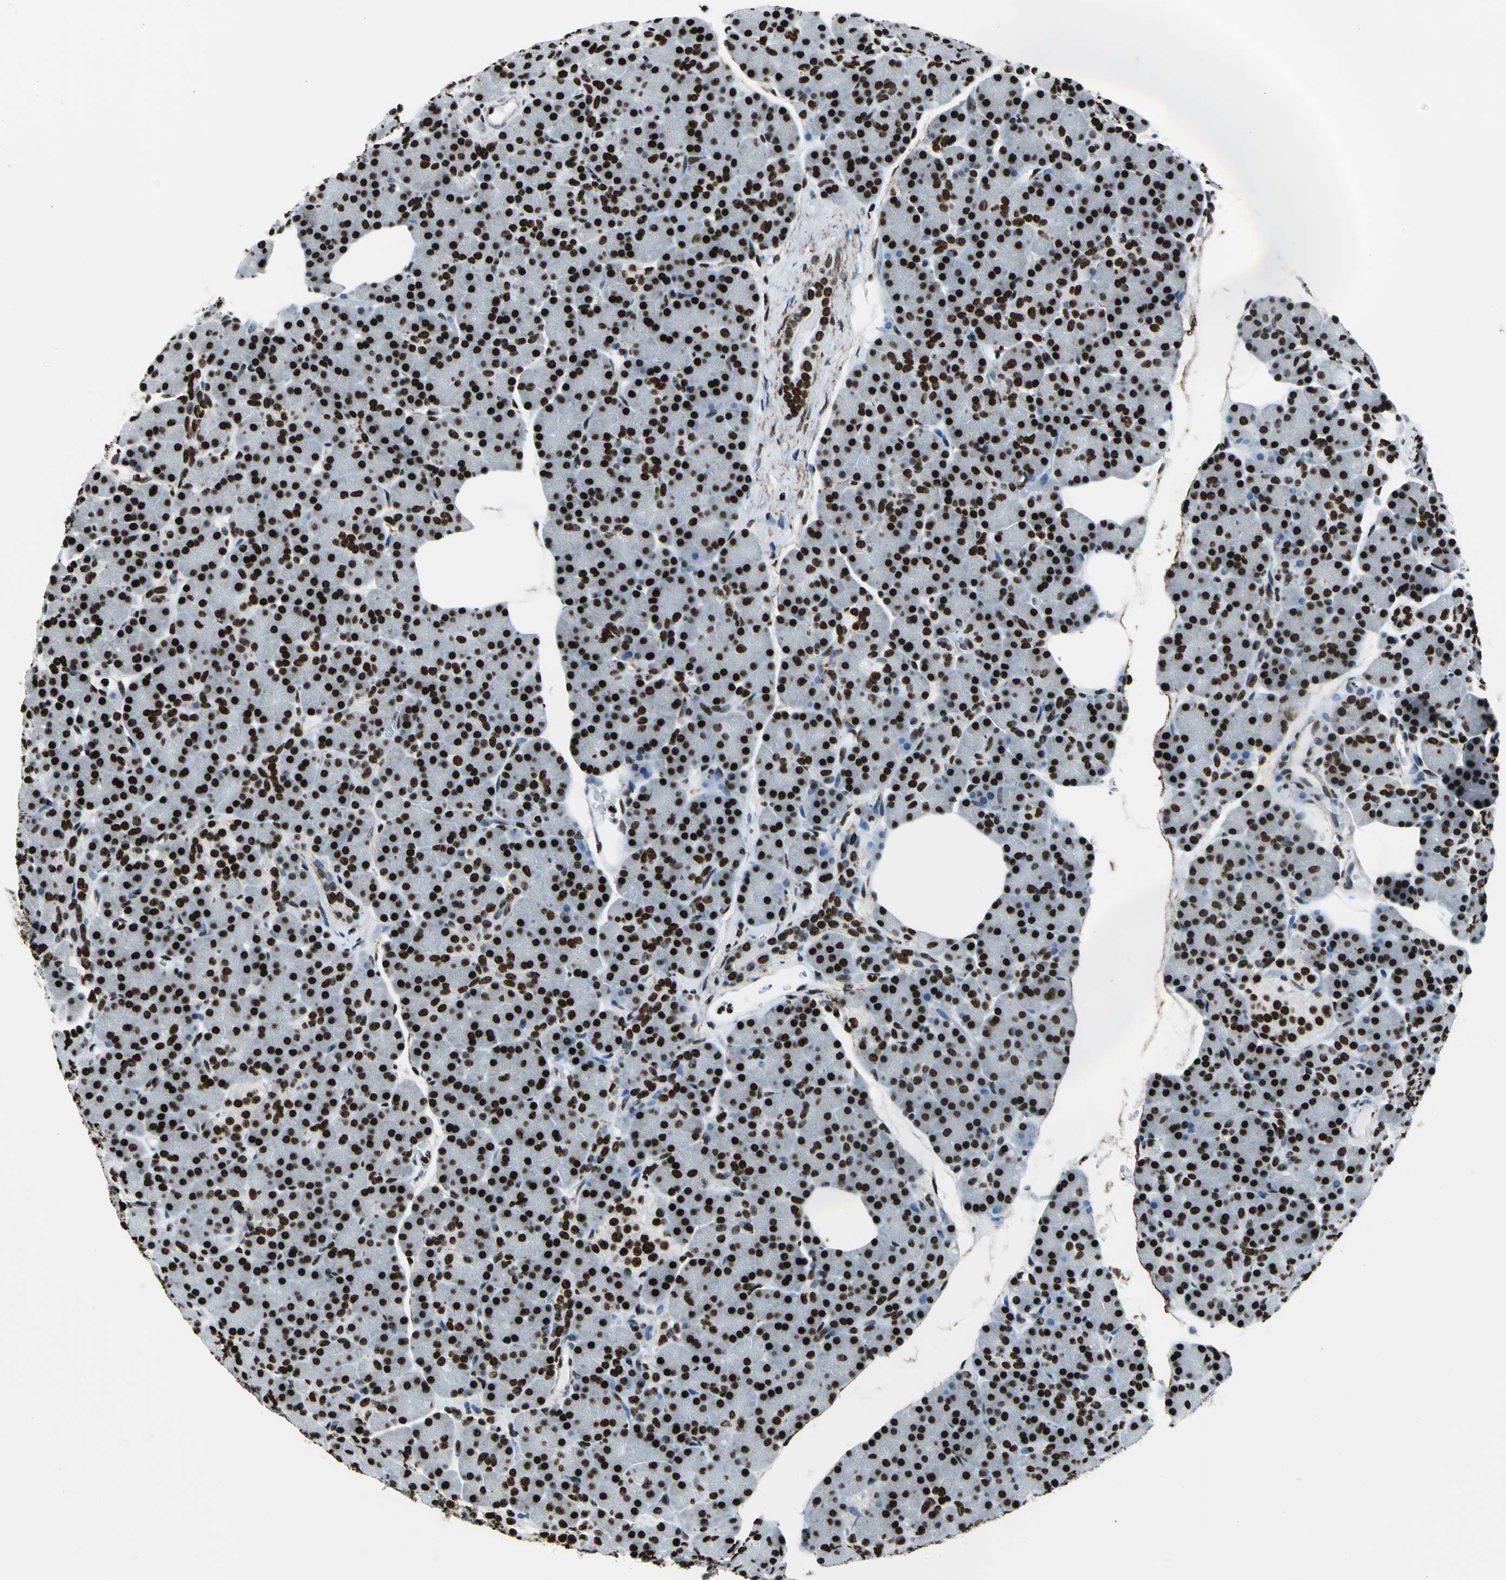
{"staining": {"intensity": "strong", "quantity": ">75%", "location": "nuclear"}, "tissue": "pancreas", "cell_type": "Exocrine glandular cells", "image_type": "normal", "snomed": [{"axis": "morphology", "description": "Normal tissue, NOS"}, {"axis": "topography", "description": "Pancreas"}], "caption": "An IHC histopathology image of unremarkable tissue is shown. Protein staining in brown shows strong nuclear positivity in pancreas within exocrine glandular cells. The protein is shown in brown color, while the nuclei are stained blue.", "gene": "APEX1", "patient": {"sex": "female", "age": 43}}